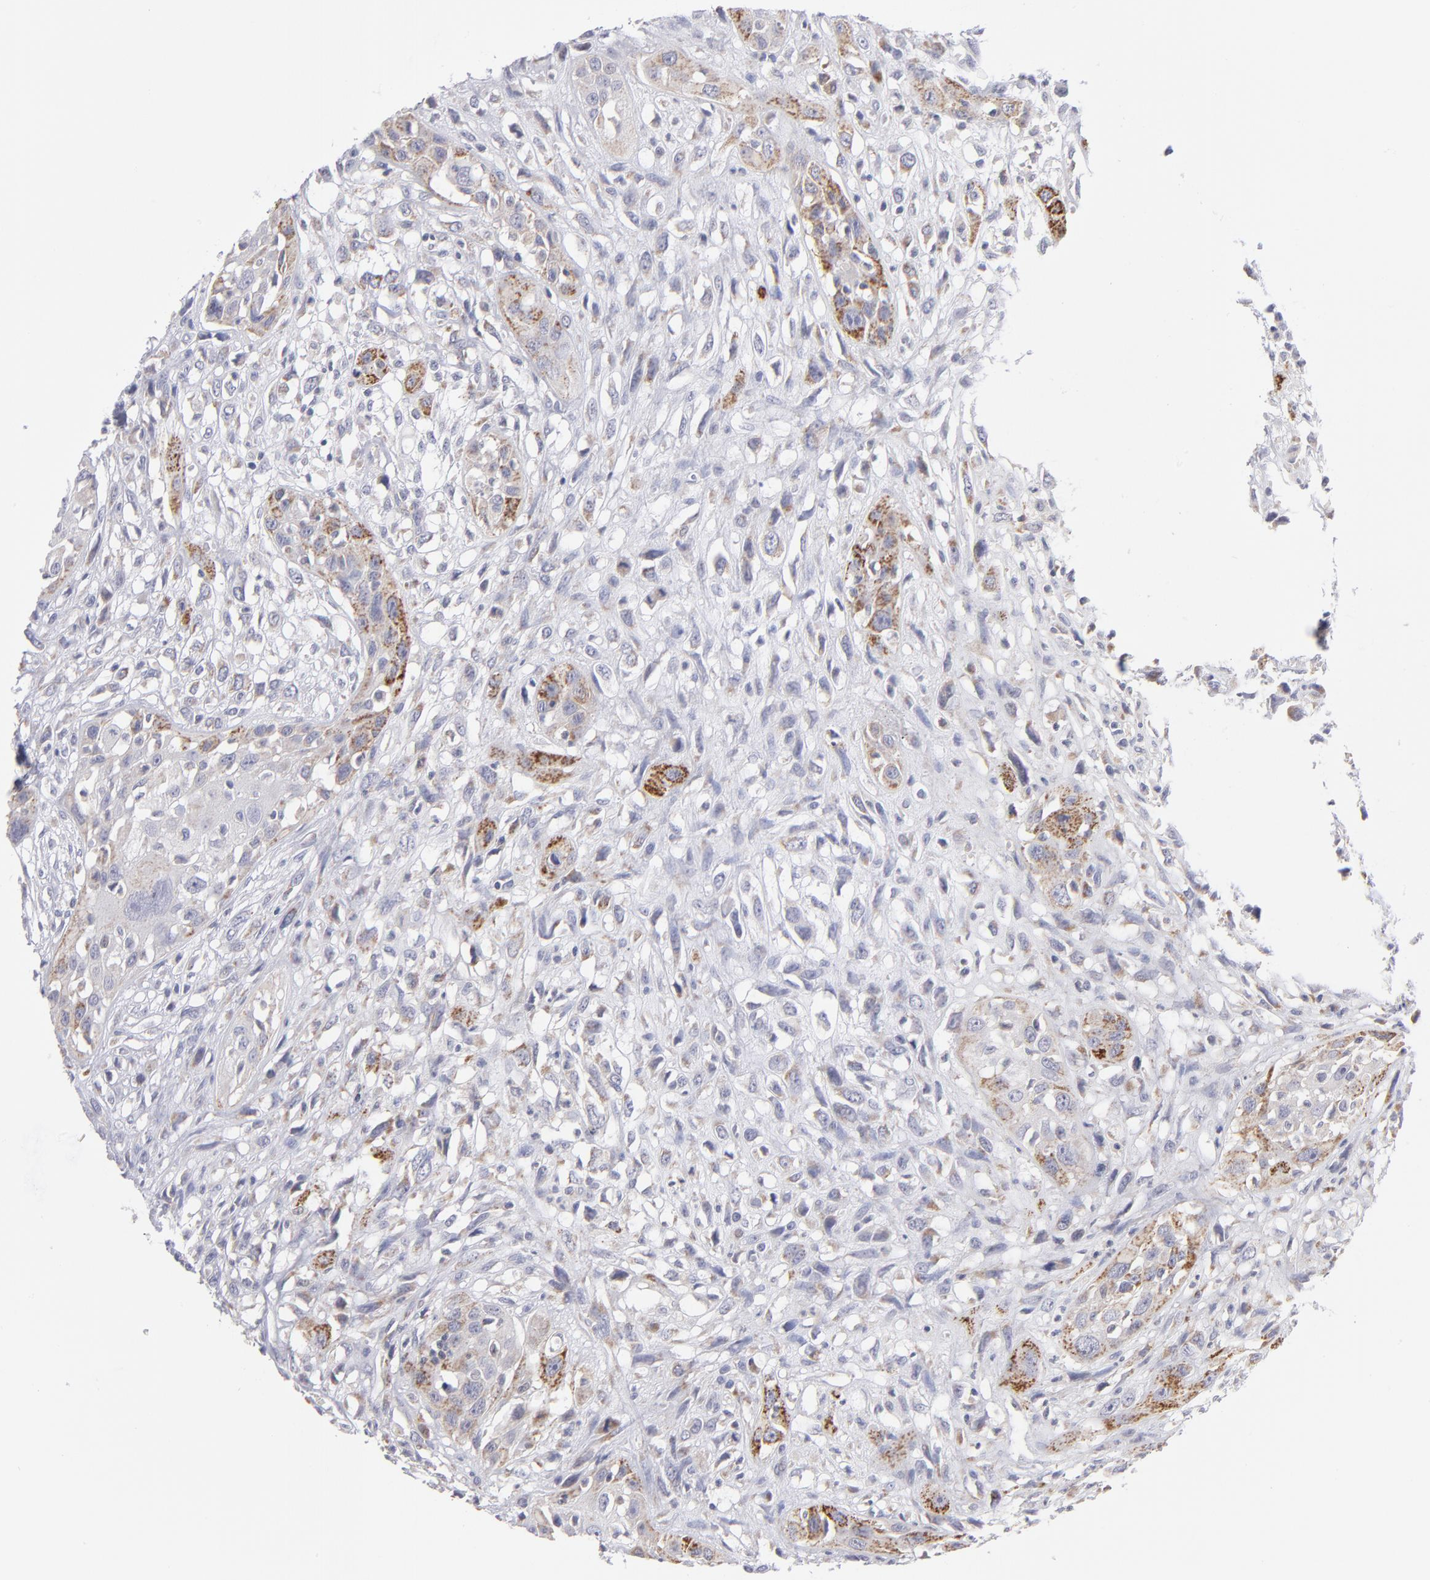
{"staining": {"intensity": "moderate", "quantity": "25%-75%", "location": "cytoplasmic/membranous"}, "tissue": "head and neck cancer", "cell_type": "Tumor cells", "image_type": "cancer", "snomed": [{"axis": "morphology", "description": "Necrosis, NOS"}, {"axis": "morphology", "description": "Neoplasm, malignant, NOS"}, {"axis": "topography", "description": "Salivary gland"}, {"axis": "topography", "description": "Head-Neck"}], "caption": "IHC (DAB (3,3'-diaminobenzidine)) staining of human head and neck cancer shows moderate cytoplasmic/membranous protein staining in approximately 25%-75% of tumor cells. The staining was performed using DAB (3,3'-diaminobenzidine), with brown indicating positive protein expression. Nuclei are stained blue with hematoxylin.", "gene": "MTHFD2", "patient": {"sex": "male", "age": 43}}